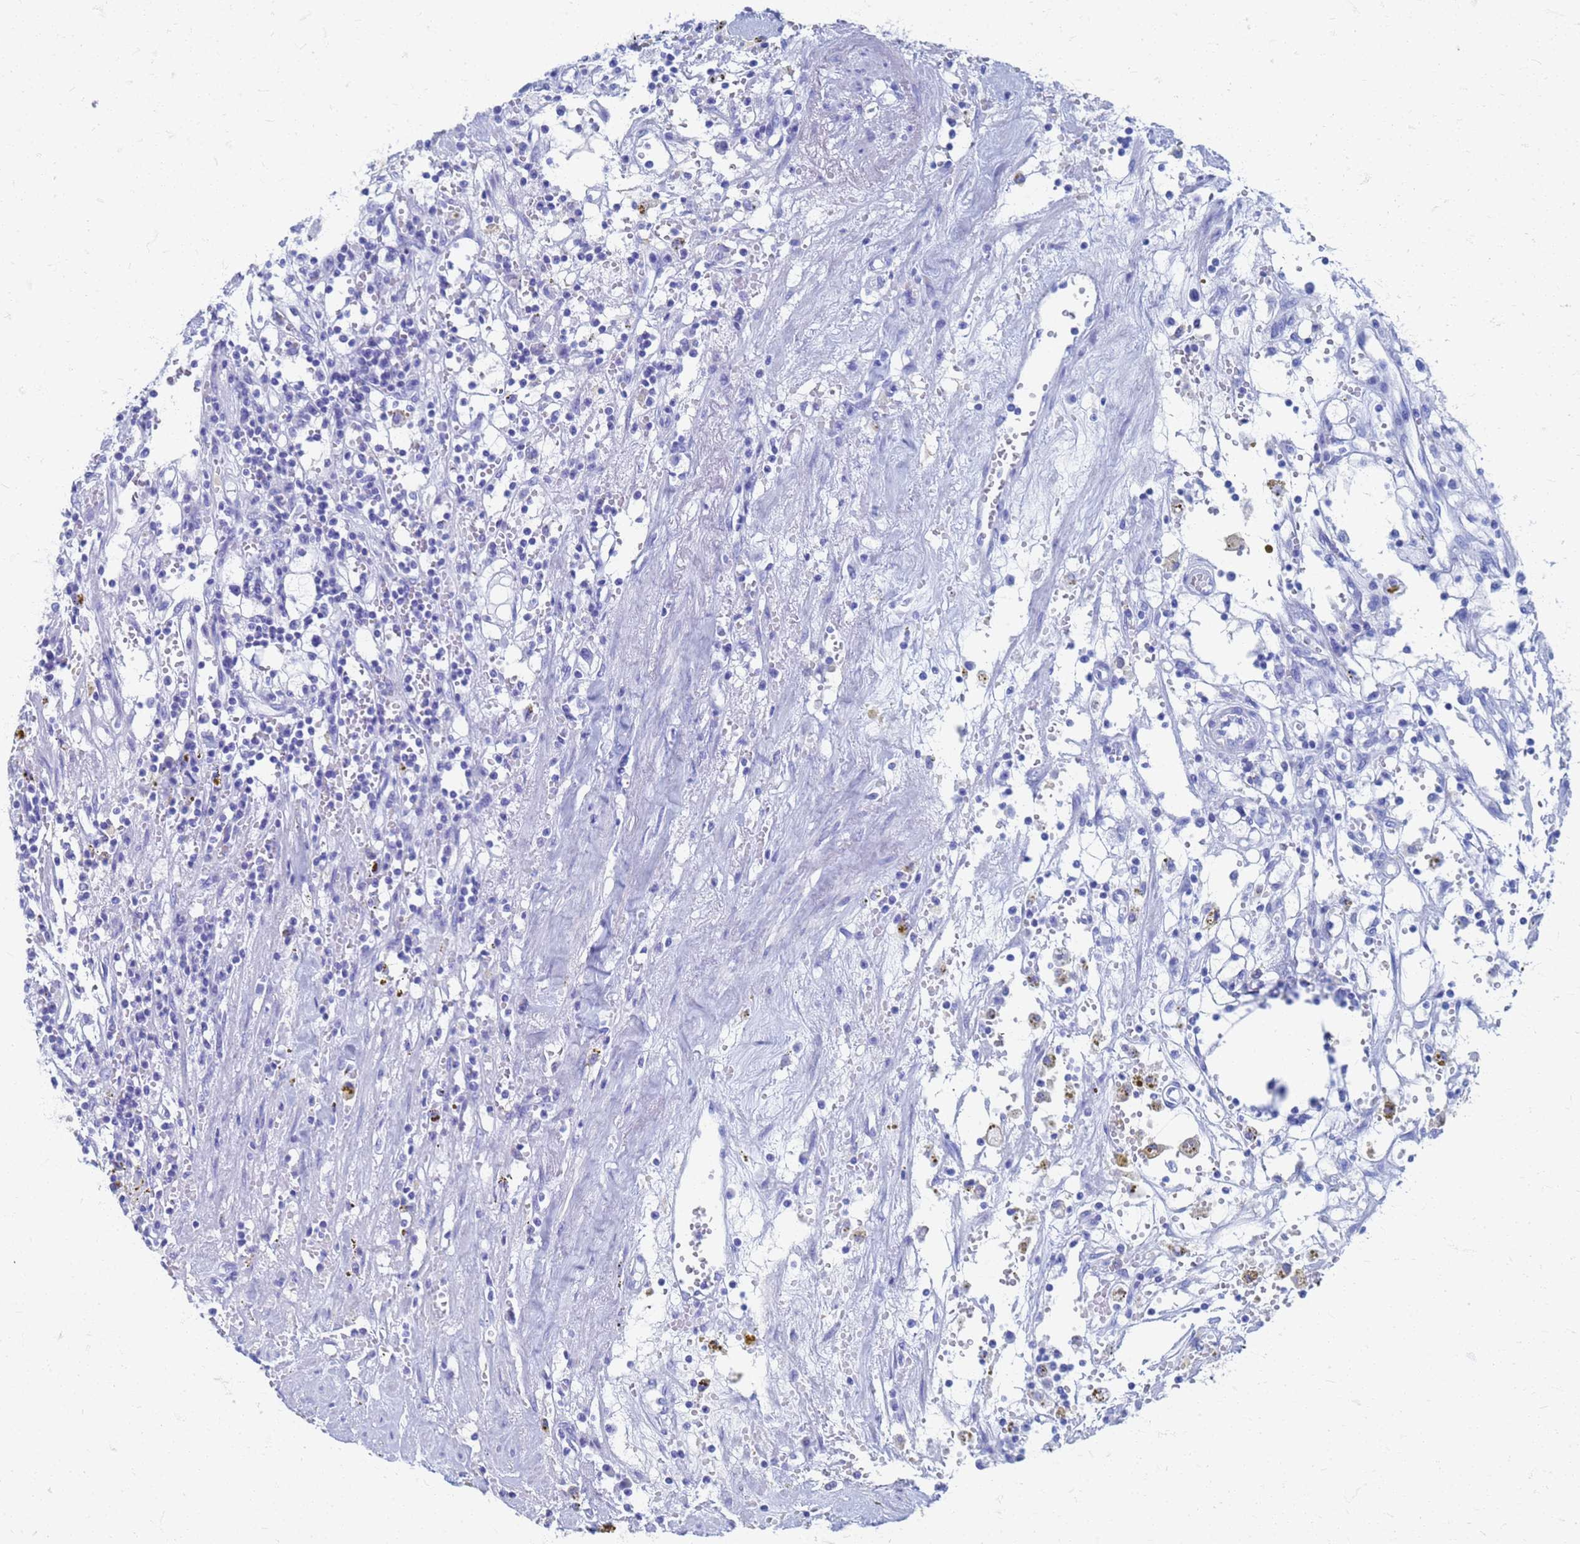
{"staining": {"intensity": "negative", "quantity": "none", "location": "none"}, "tissue": "renal cancer", "cell_type": "Tumor cells", "image_type": "cancer", "snomed": [{"axis": "morphology", "description": "Adenocarcinoma, NOS"}, {"axis": "topography", "description": "Kidney"}], "caption": "IHC image of neoplastic tissue: renal cancer (adenocarcinoma) stained with DAB exhibits no significant protein positivity in tumor cells.", "gene": "ATPAF1", "patient": {"sex": "male", "age": 56}}